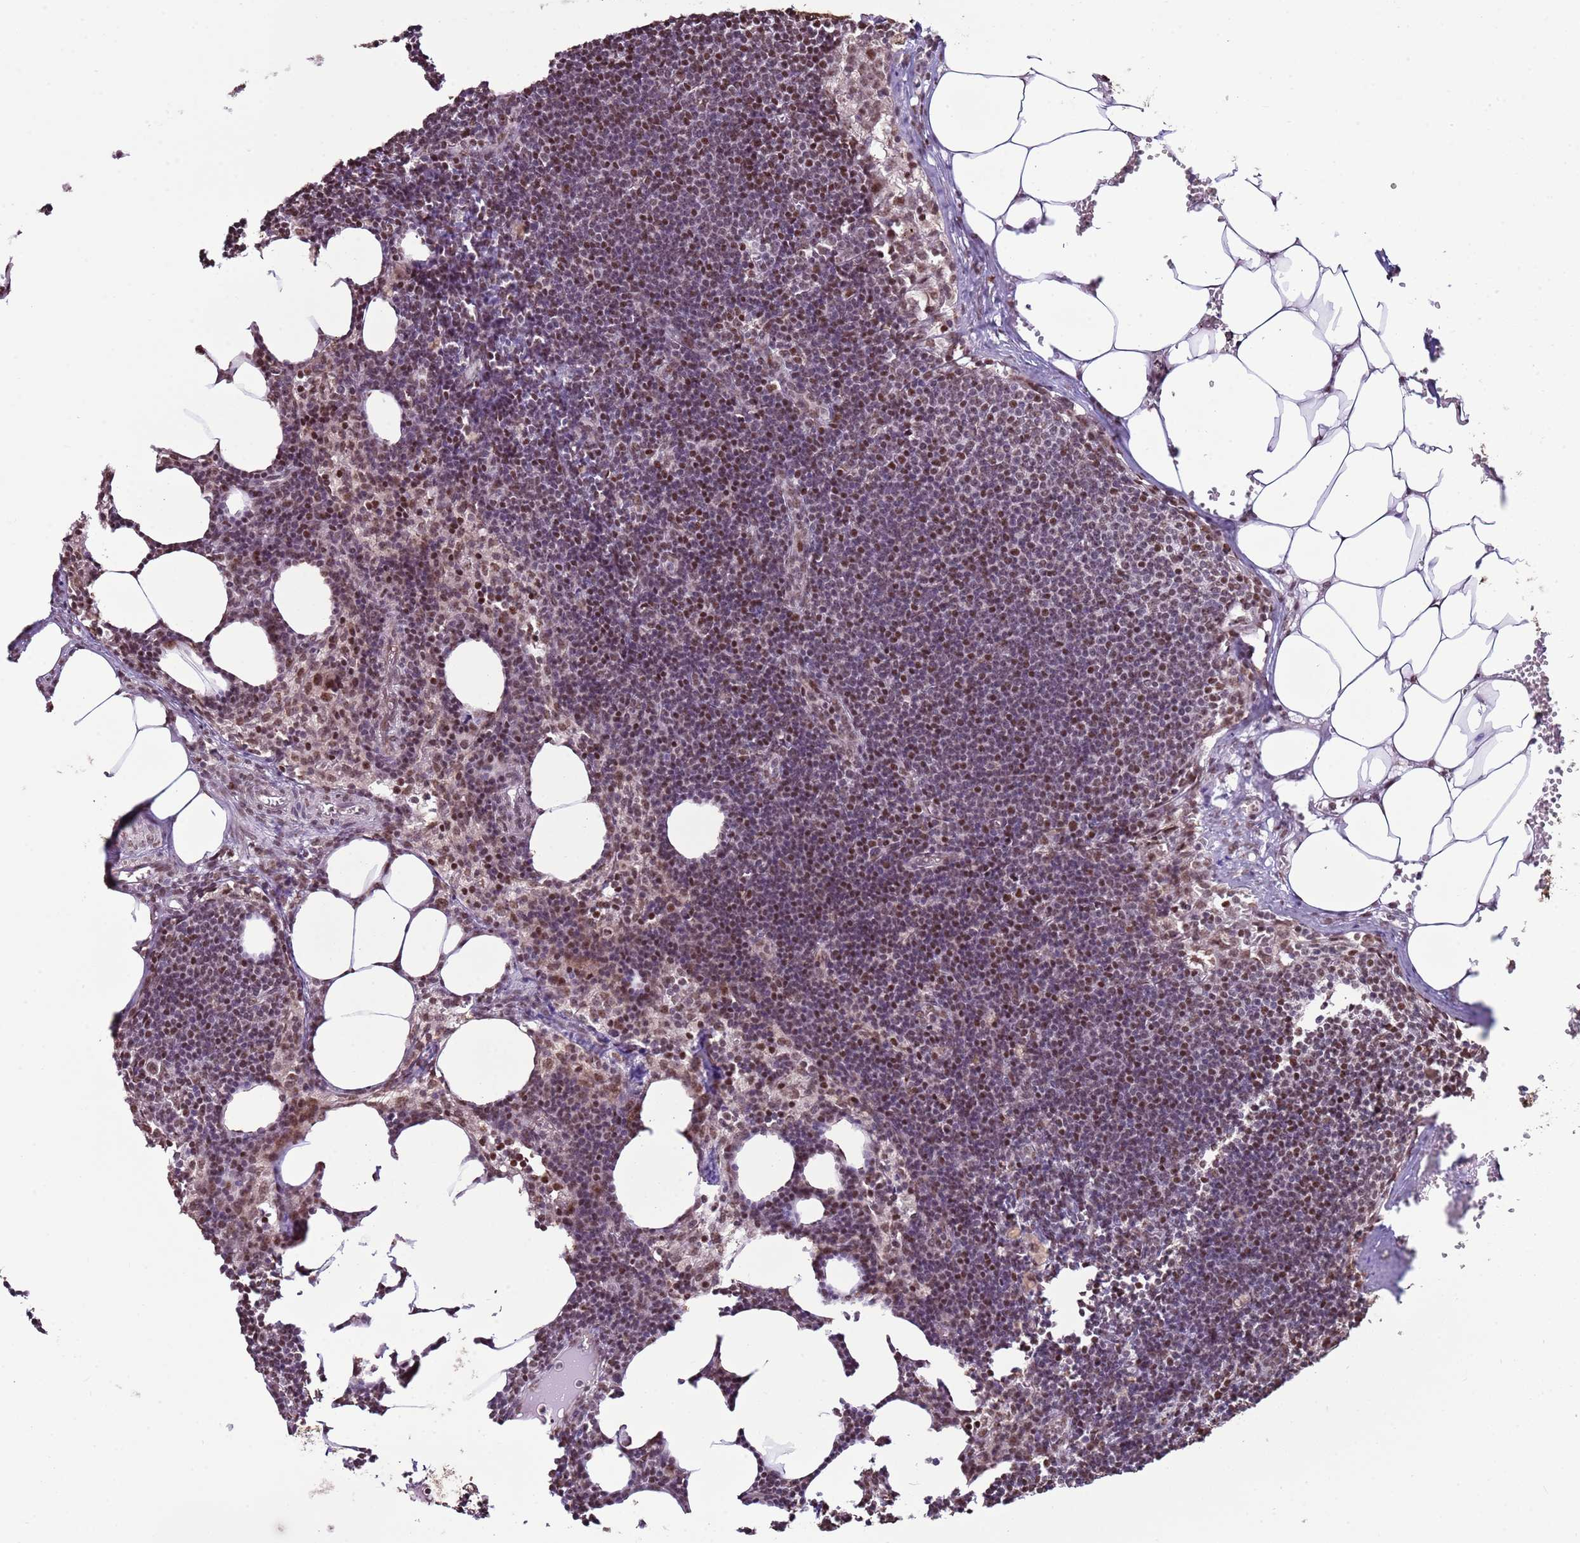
{"staining": {"intensity": "moderate", "quantity": ">75%", "location": "nuclear"}, "tissue": "lymph node", "cell_type": "Germinal center cells", "image_type": "normal", "snomed": [{"axis": "morphology", "description": "Normal tissue, NOS"}, {"axis": "topography", "description": "Lymph node"}], "caption": "Protein staining reveals moderate nuclear positivity in about >75% of germinal center cells in benign lymph node. (Stains: DAB in brown, nuclei in blue, Microscopy: brightfield microscopy at high magnification).", "gene": "ZBTB12", "patient": {"sex": "female", "age": 30}}